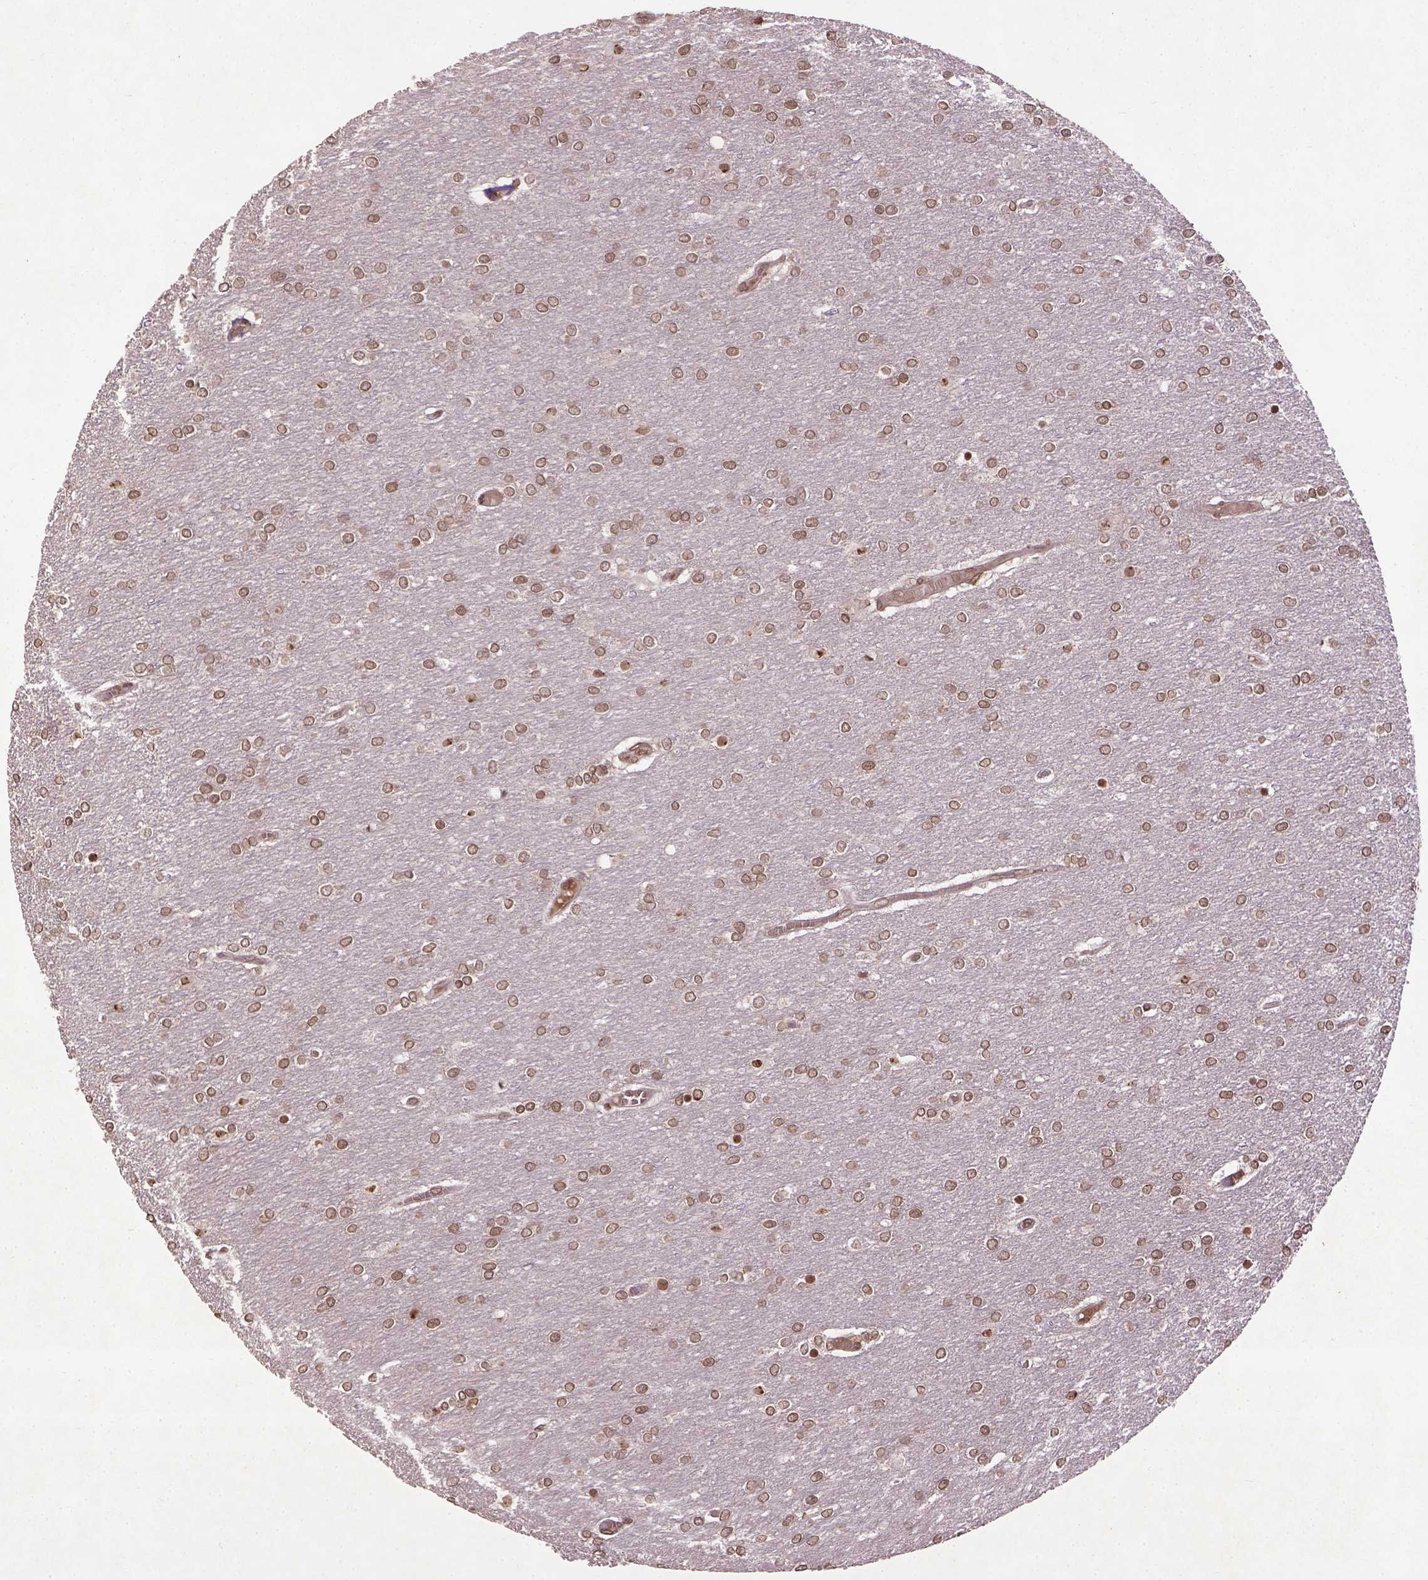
{"staining": {"intensity": "moderate", "quantity": ">75%", "location": "nuclear"}, "tissue": "glioma", "cell_type": "Tumor cells", "image_type": "cancer", "snomed": [{"axis": "morphology", "description": "Glioma, malignant, High grade"}, {"axis": "topography", "description": "Brain"}], "caption": "IHC image of neoplastic tissue: human glioma stained using IHC demonstrates medium levels of moderate protein expression localized specifically in the nuclear of tumor cells, appearing as a nuclear brown color.", "gene": "BANF1", "patient": {"sex": "female", "age": 61}}